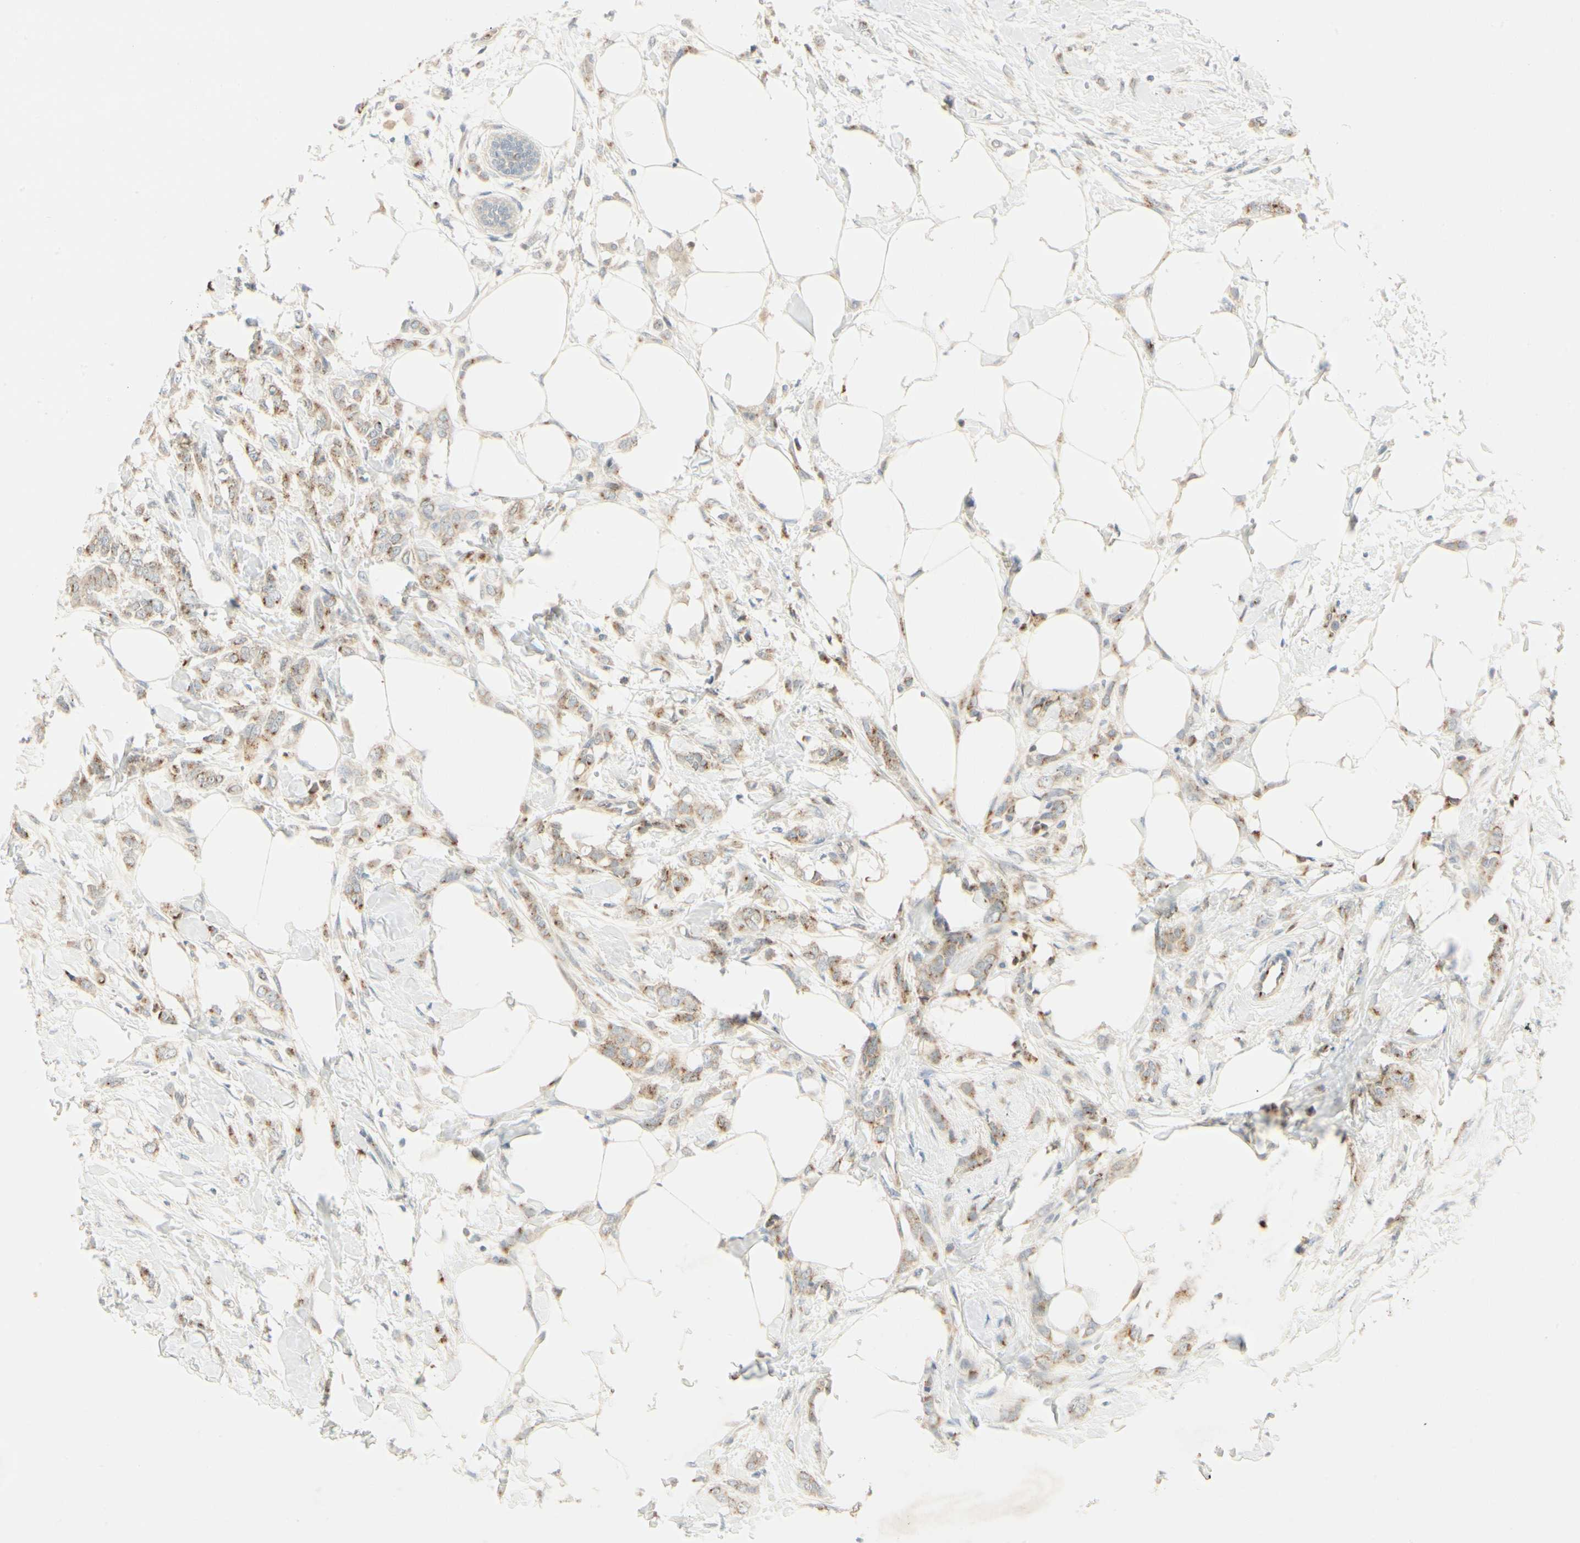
{"staining": {"intensity": "moderate", "quantity": ">75%", "location": "cytoplasmic/membranous"}, "tissue": "breast cancer", "cell_type": "Tumor cells", "image_type": "cancer", "snomed": [{"axis": "morphology", "description": "Lobular carcinoma, in situ"}, {"axis": "morphology", "description": "Lobular carcinoma"}, {"axis": "topography", "description": "Breast"}], "caption": "Protein analysis of breast lobular carcinoma in situ tissue exhibits moderate cytoplasmic/membranous staining in about >75% of tumor cells.", "gene": "MANSC1", "patient": {"sex": "female", "age": 41}}